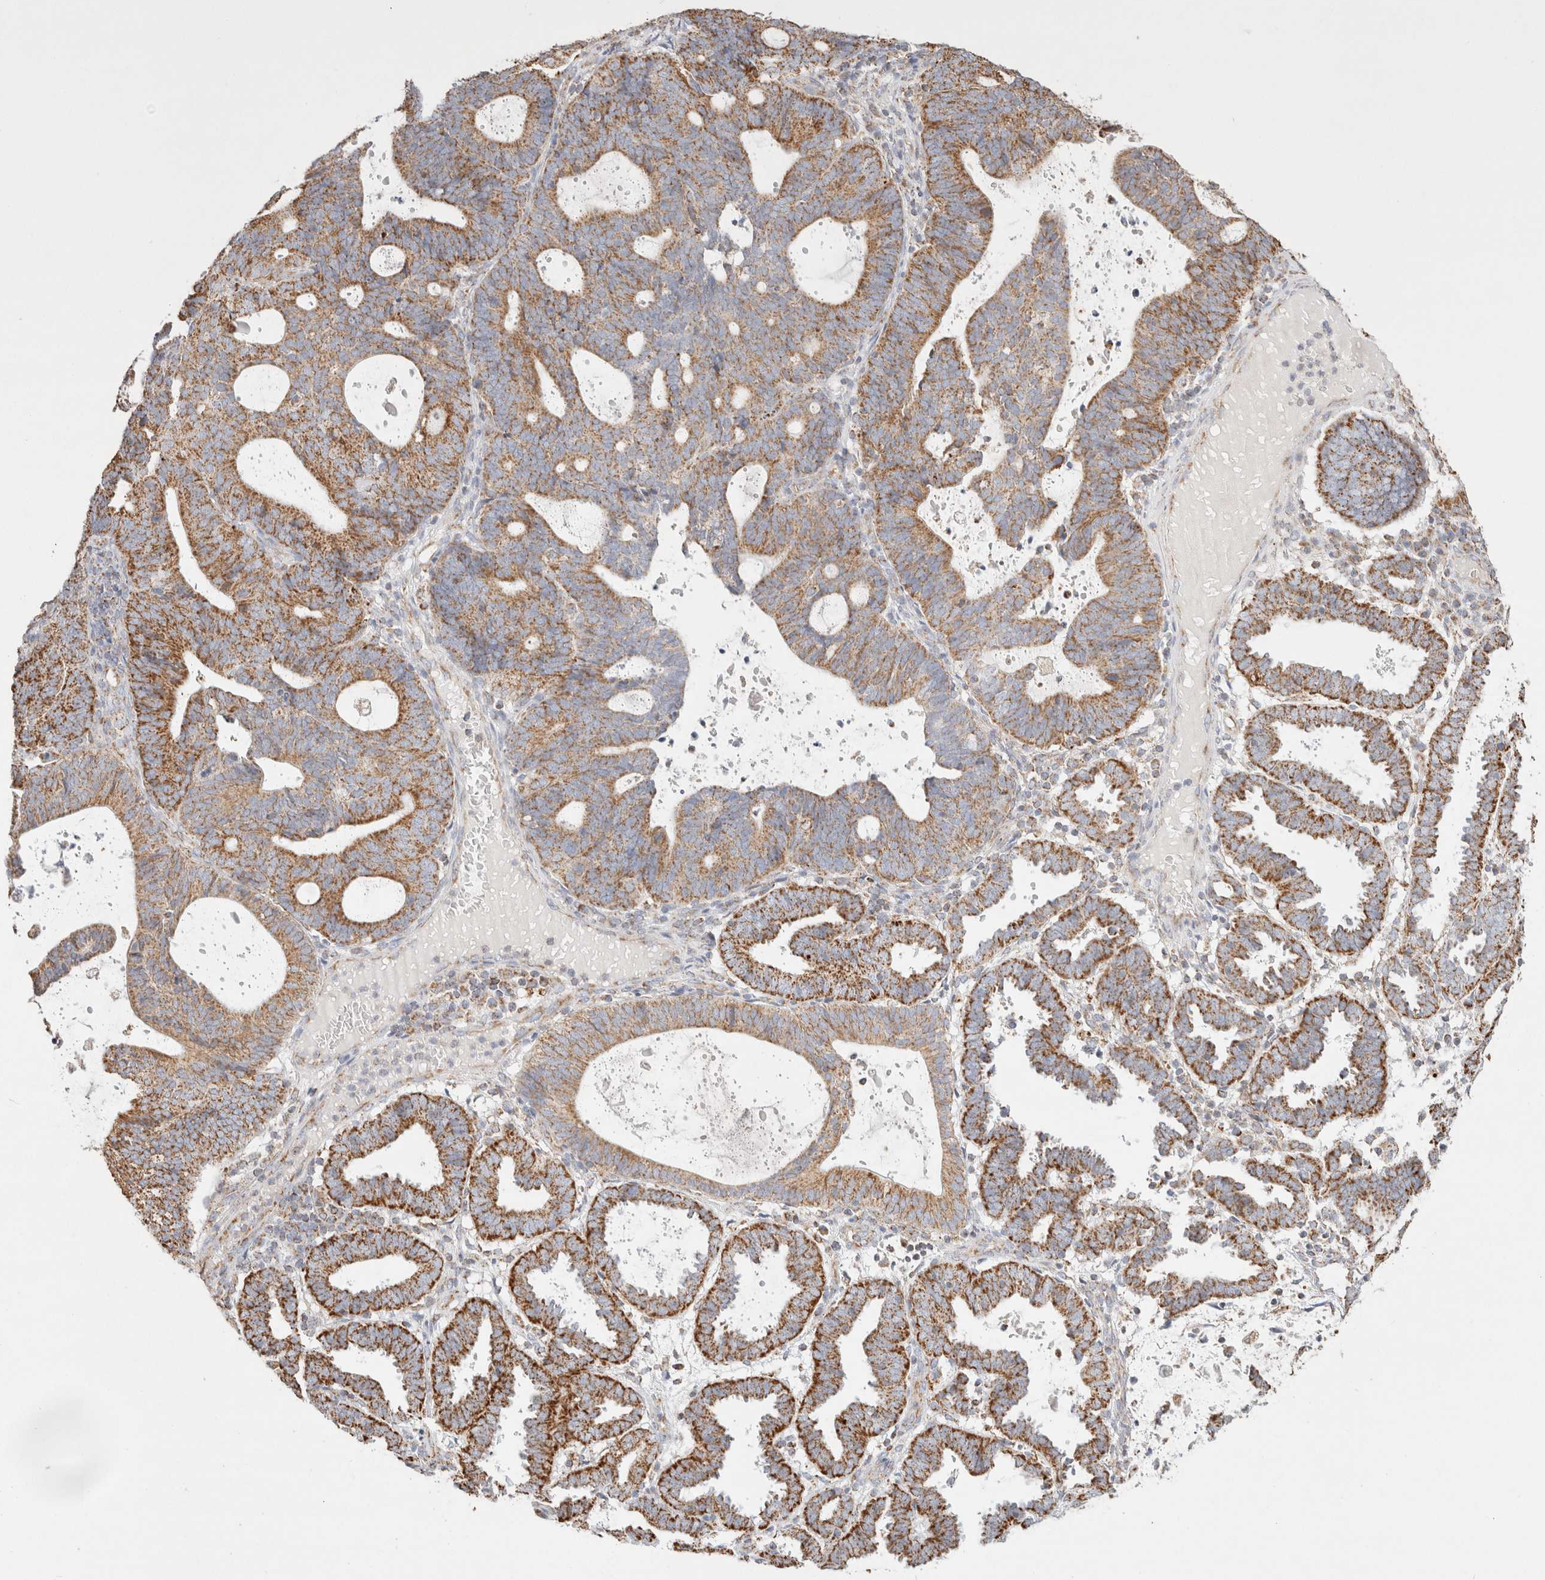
{"staining": {"intensity": "strong", "quantity": ">75%", "location": "cytoplasmic/membranous"}, "tissue": "endometrial cancer", "cell_type": "Tumor cells", "image_type": "cancer", "snomed": [{"axis": "morphology", "description": "Adenocarcinoma, NOS"}, {"axis": "topography", "description": "Uterus"}], "caption": "A high amount of strong cytoplasmic/membranous expression is appreciated in about >75% of tumor cells in endometrial adenocarcinoma tissue. (DAB (3,3'-diaminobenzidine) IHC with brightfield microscopy, high magnification).", "gene": "PHB2", "patient": {"sex": "female", "age": 83}}